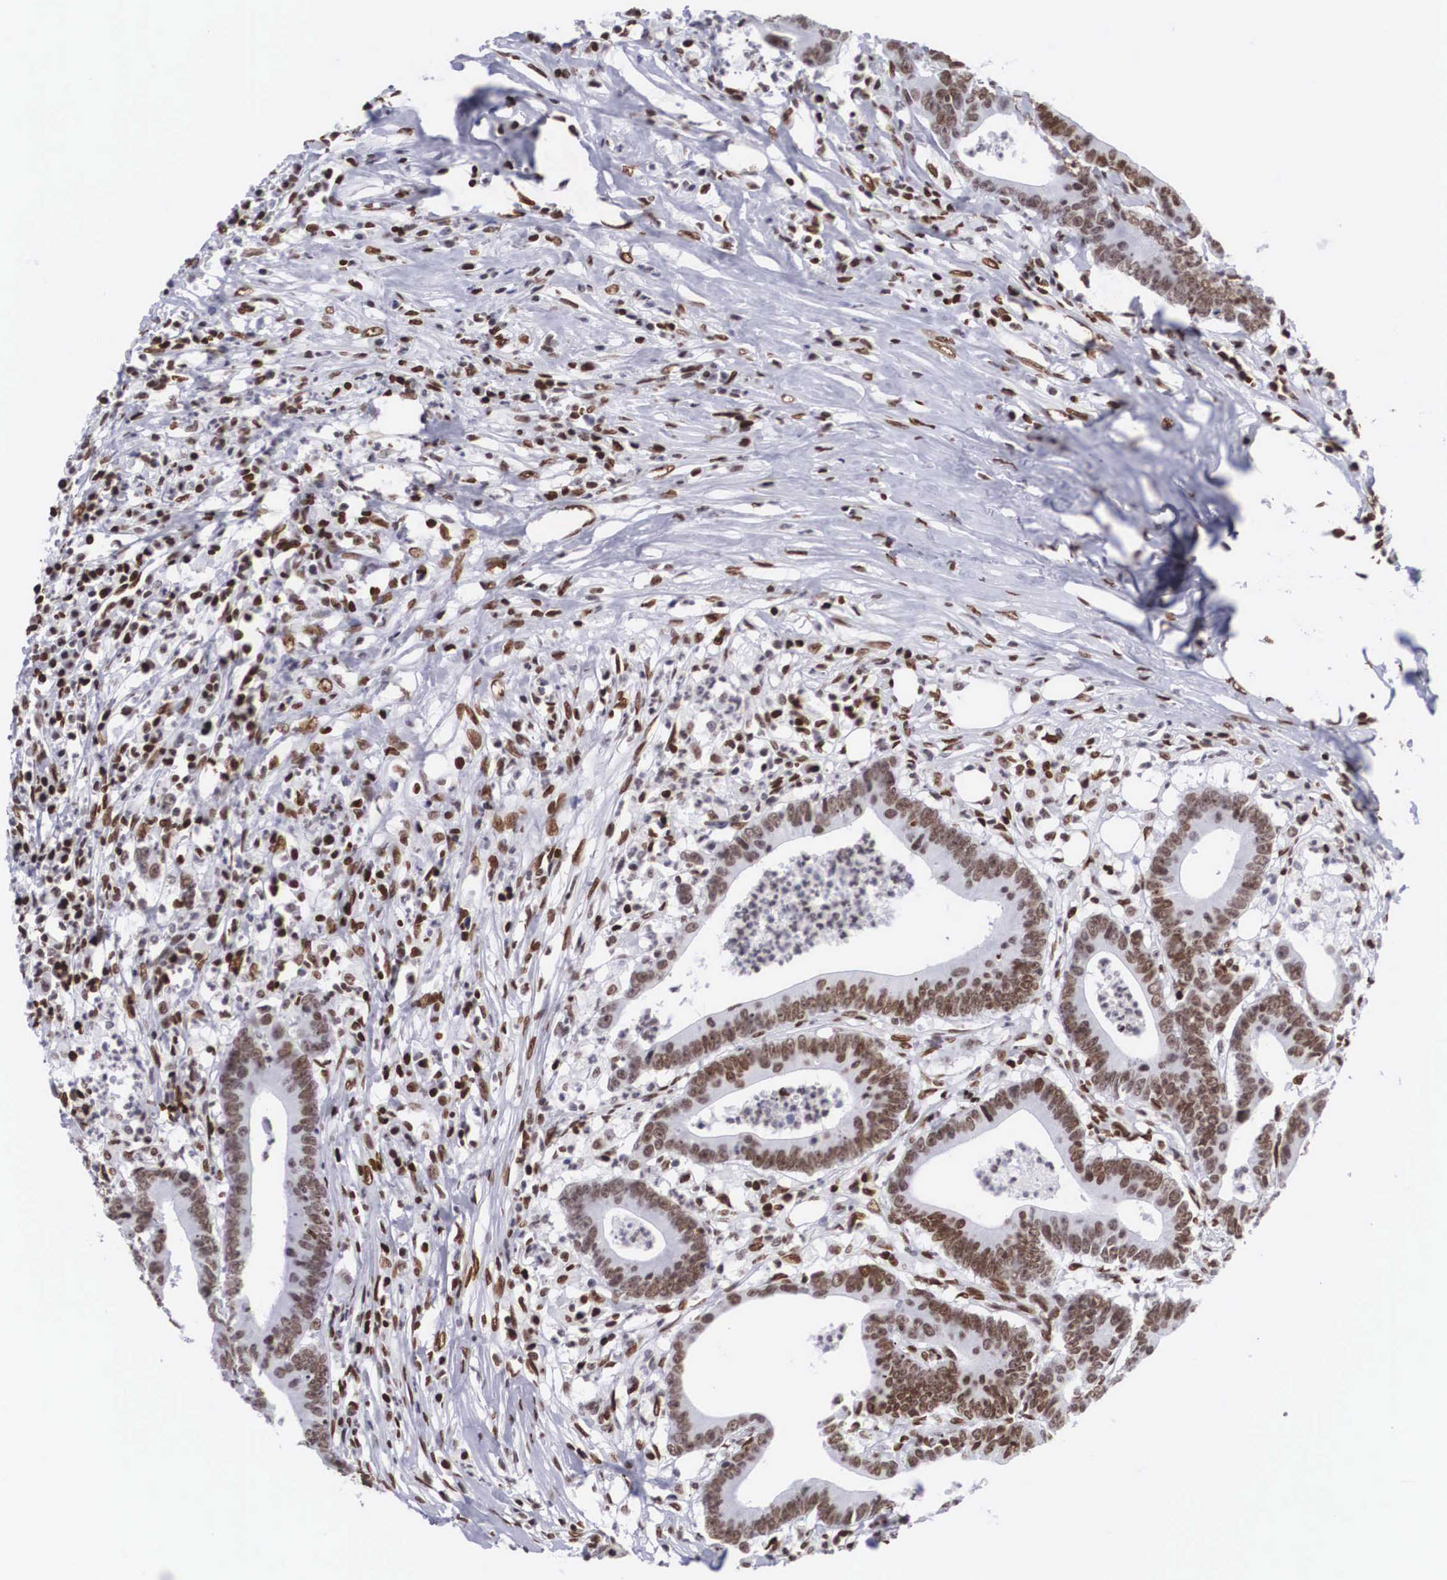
{"staining": {"intensity": "moderate", "quantity": ">75%", "location": "nuclear"}, "tissue": "colorectal cancer", "cell_type": "Tumor cells", "image_type": "cancer", "snomed": [{"axis": "morphology", "description": "Adenocarcinoma, NOS"}, {"axis": "topography", "description": "Colon"}], "caption": "A histopathology image showing moderate nuclear positivity in about >75% of tumor cells in colorectal cancer, as visualized by brown immunohistochemical staining.", "gene": "MECP2", "patient": {"sex": "male", "age": 55}}